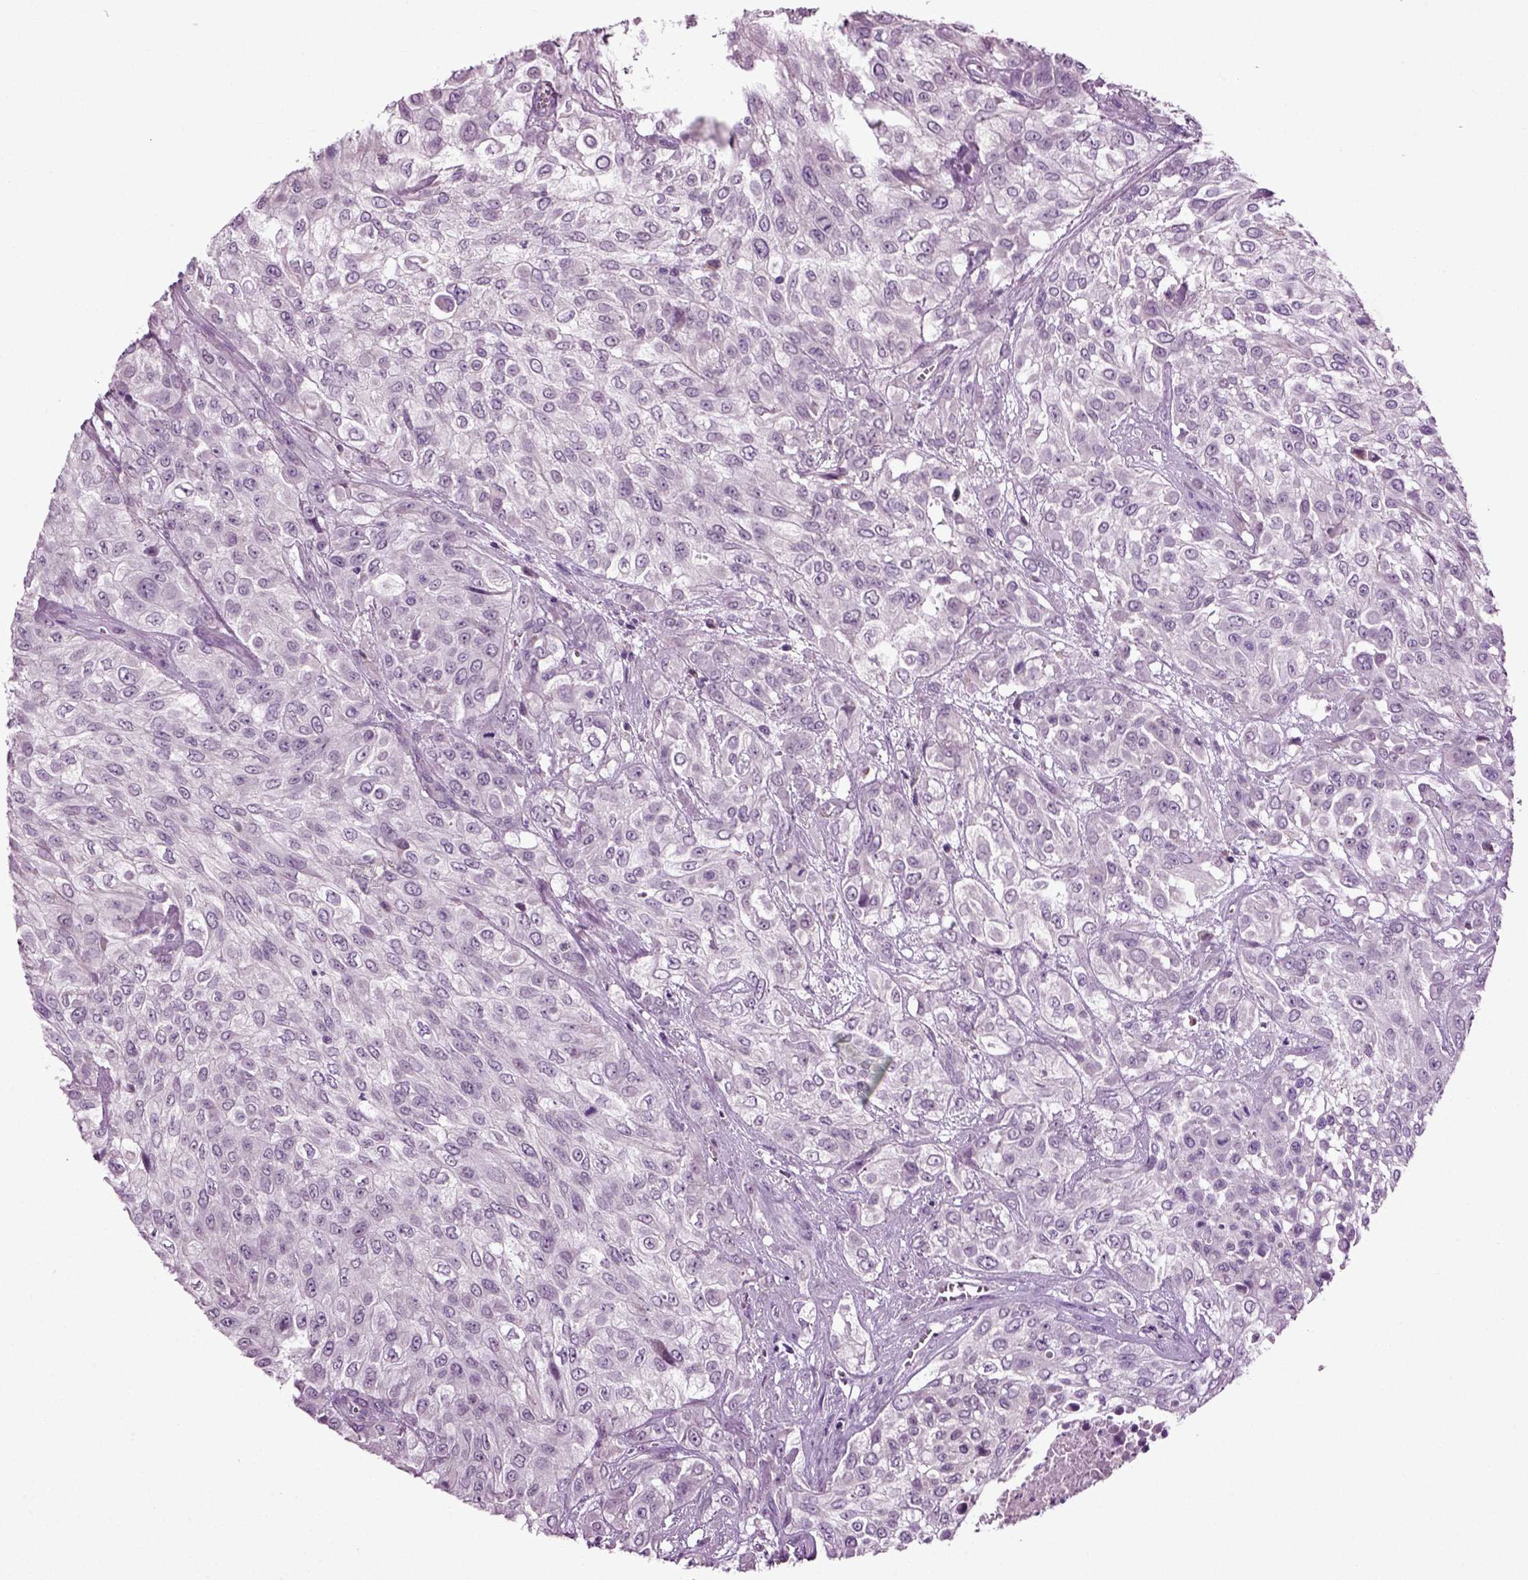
{"staining": {"intensity": "negative", "quantity": "none", "location": "none"}, "tissue": "urothelial cancer", "cell_type": "Tumor cells", "image_type": "cancer", "snomed": [{"axis": "morphology", "description": "Urothelial carcinoma, High grade"}, {"axis": "topography", "description": "Urinary bladder"}], "caption": "High-grade urothelial carcinoma stained for a protein using IHC exhibits no positivity tumor cells.", "gene": "SPATA17", "patient": {"sex": "male", "age": 57}}